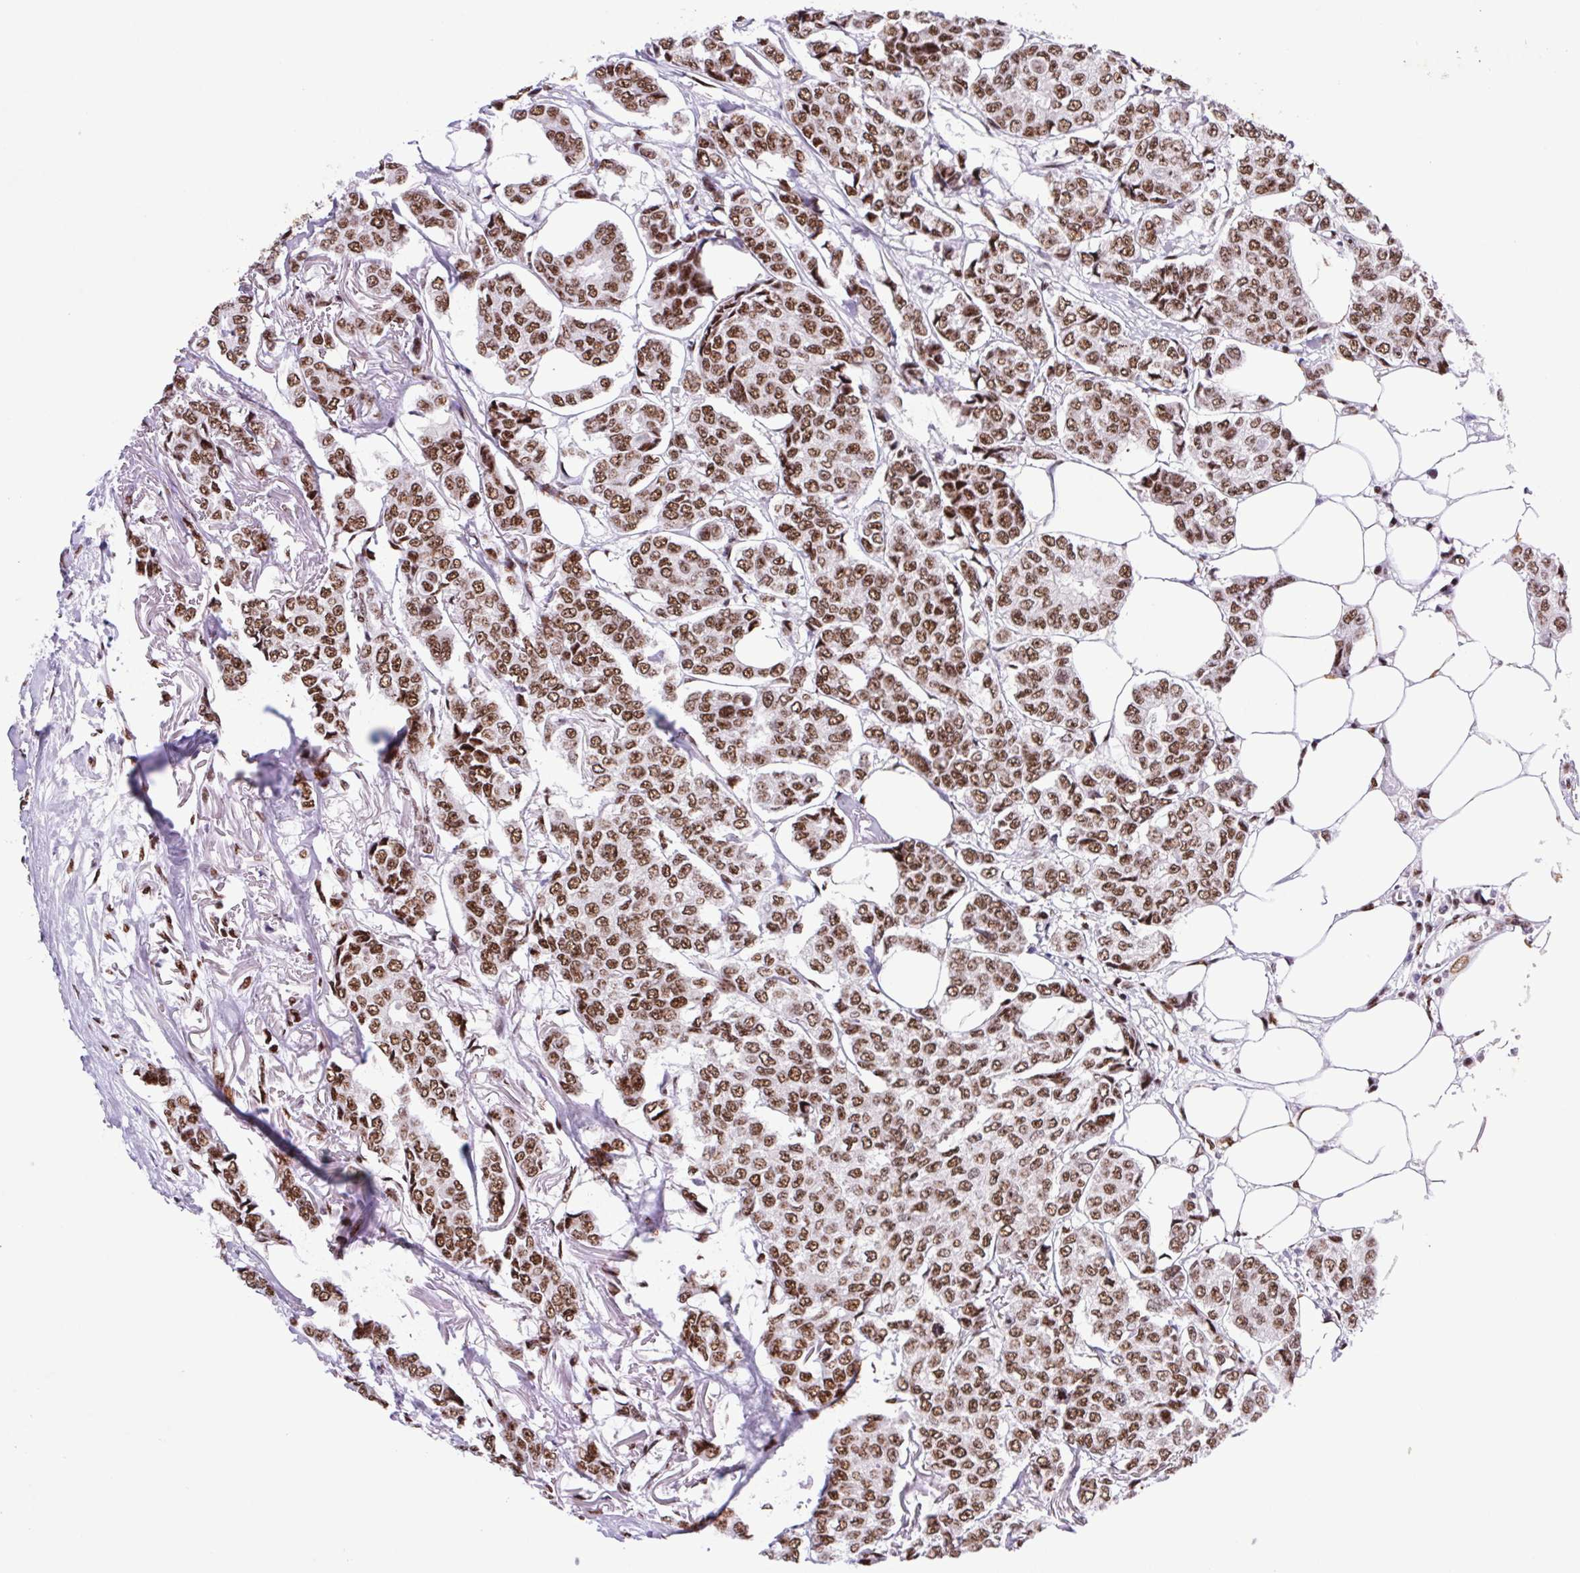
{"staining": {"intensity": "moderate", "quantity": ">75%", "location": "nuclear"}, "tissue": "breast cancer", "cell_type": "Tumor cells", "image_type": "cancer", "snomed": [{"axis": "morphology", "description": "Duct carcinoma"}, {"axis": "topography", "description": "Breast"}], "caption": "Brown immunohistochemical staining in human breast cancer exhibits moderate nuclear positivity in about >75% of tumor cells.", "gene": "LDLRAD4", "patient": {"sex": "female", "age": 94}}